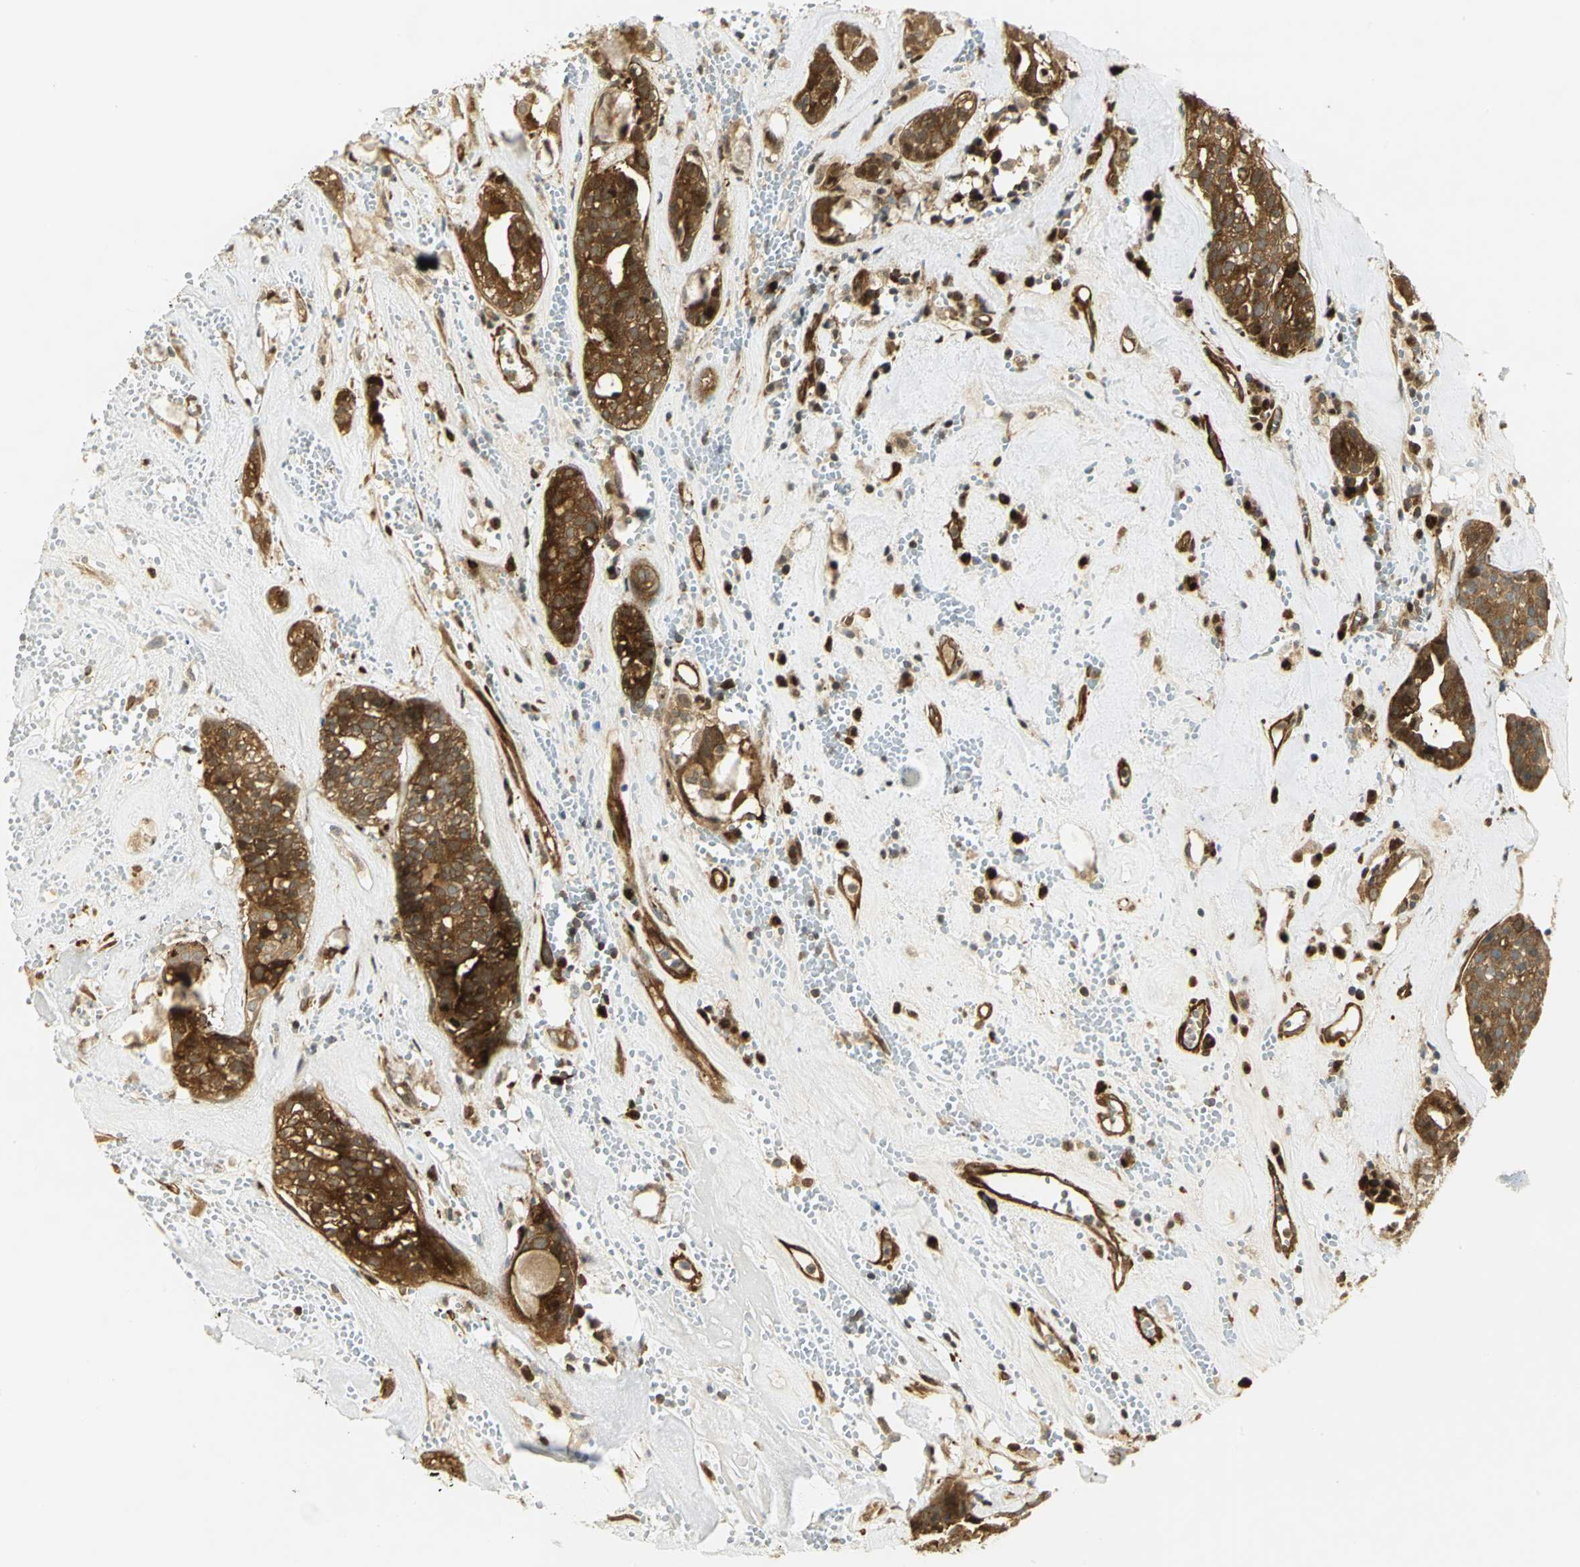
{"staining": {"intensity": "strong", "quantity": ">75%", "location": "cytoplasmic/membranous"}, "tissue": "head and neck cancer", "cell_type": "Tumor cells", "image_type": "cancer", "snomed": [{"axis": "morphology", "description": "Adenocarcinoma, NOS"}, {"axis": "topography", "description": "Salivary gland"}, {"axis": "topography", "description": "Head-Neck"}], "caption": "Immunohistochemical staining of head and neck adenocarcinoma exhibits high levels of strong cytoplasmic/membranous positivity in about >75% of tumor cells. (DAB (3,3'-diaminobenzidine) IHC, brown staining for protein, blue staining for nuclei).", "gene": "EEA1", "patient": {"sex": "female", "age": 65}}